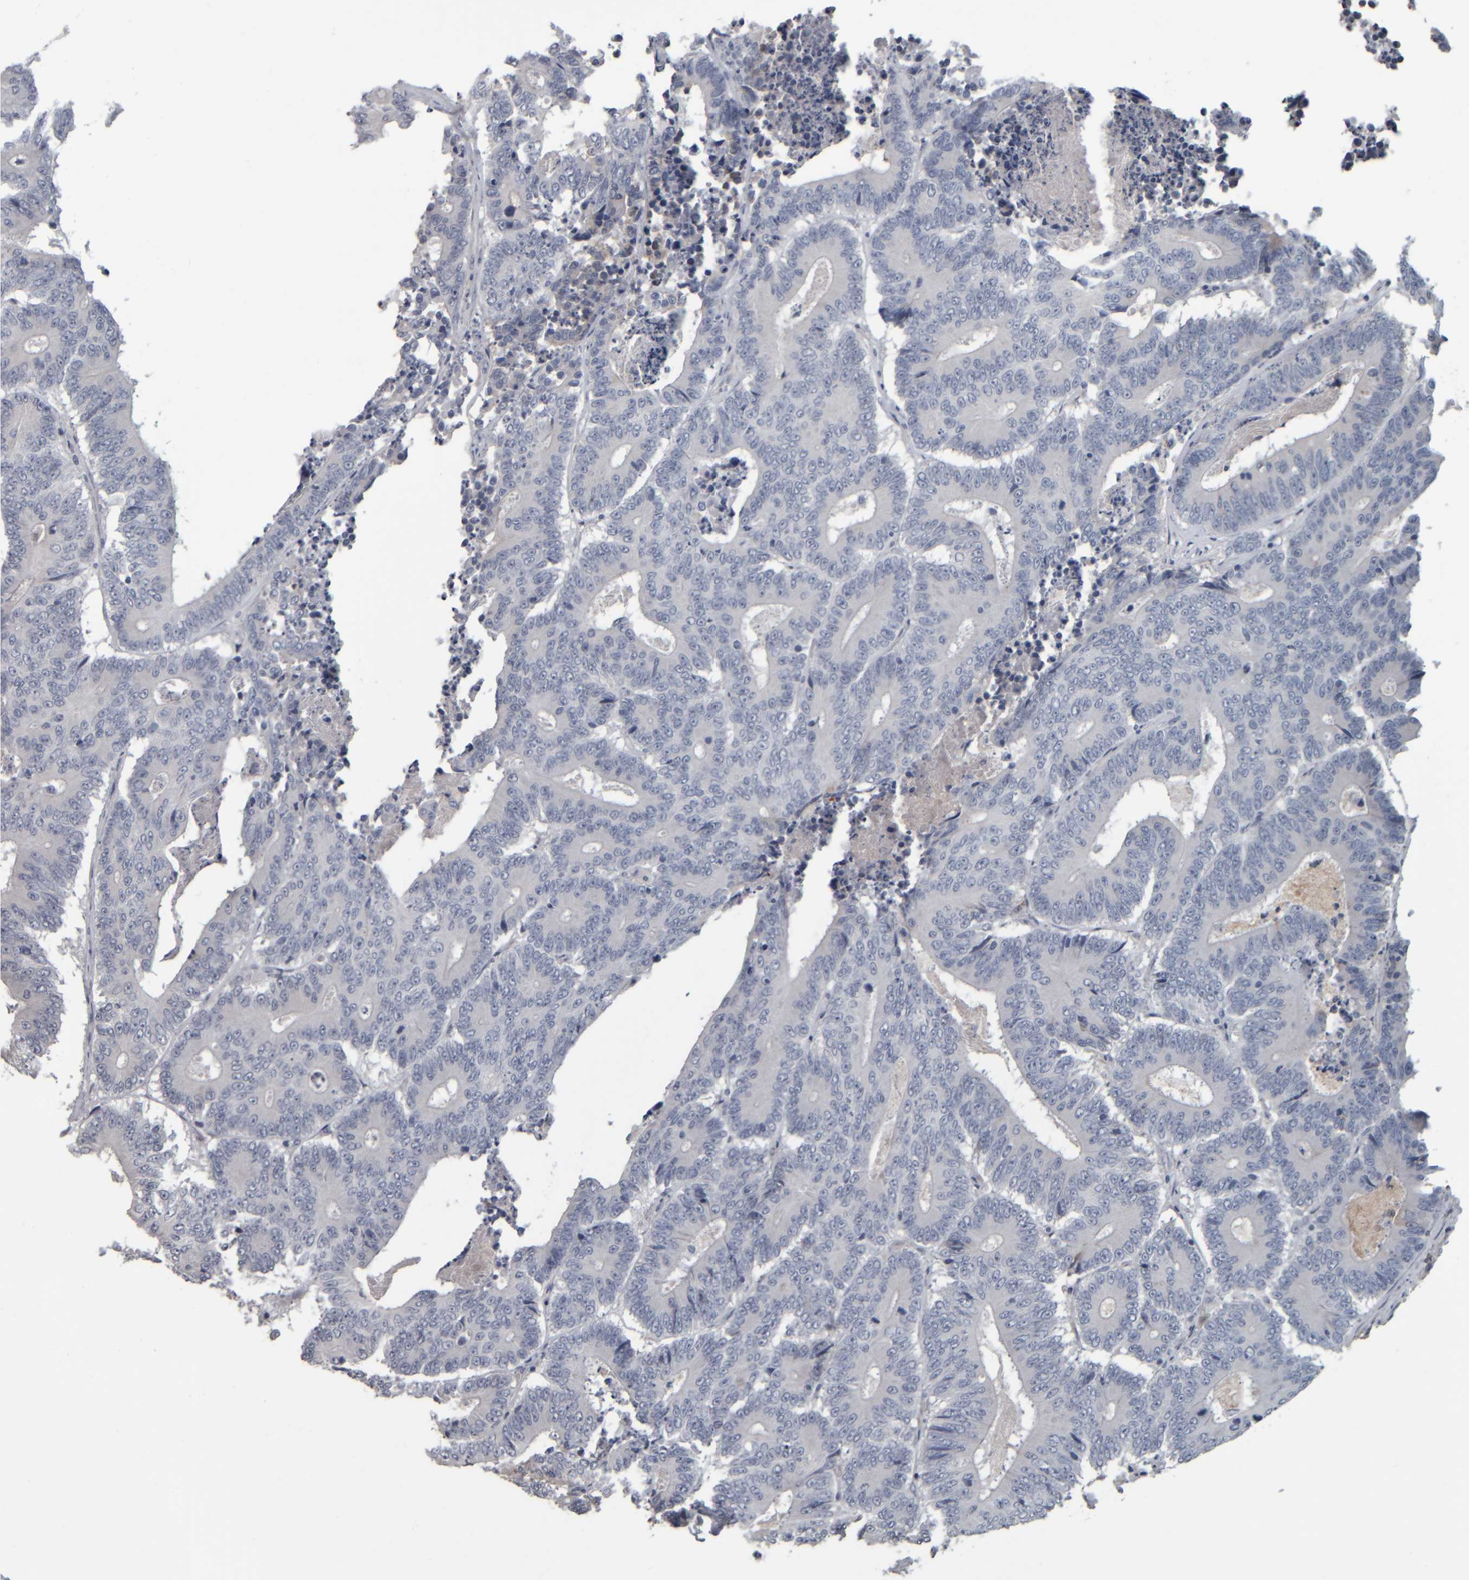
{"staining": {"intensity": "negative", "quantity": "none", "location": "none"}, "tissue": "colorectal cancer", "cell_type": "Tumor cells", "image_type": "cancer", "snomed": [{"axis": "morphology", "description": "Adenocarcinoma, NOS"}, {"axis": "topography", "description": "Colon"}], "caption": "Histopathology image shows no significant protein positivity in tumor cells of adenocarcinoma (colorectal). (Stains: DAB immunohistochemistry with hematoxylin counter stain, Microscopy: brightfield microscopy at high magnification).", "gene": "CAVIN4", "patient": {"sex": "male", "age": 83}}